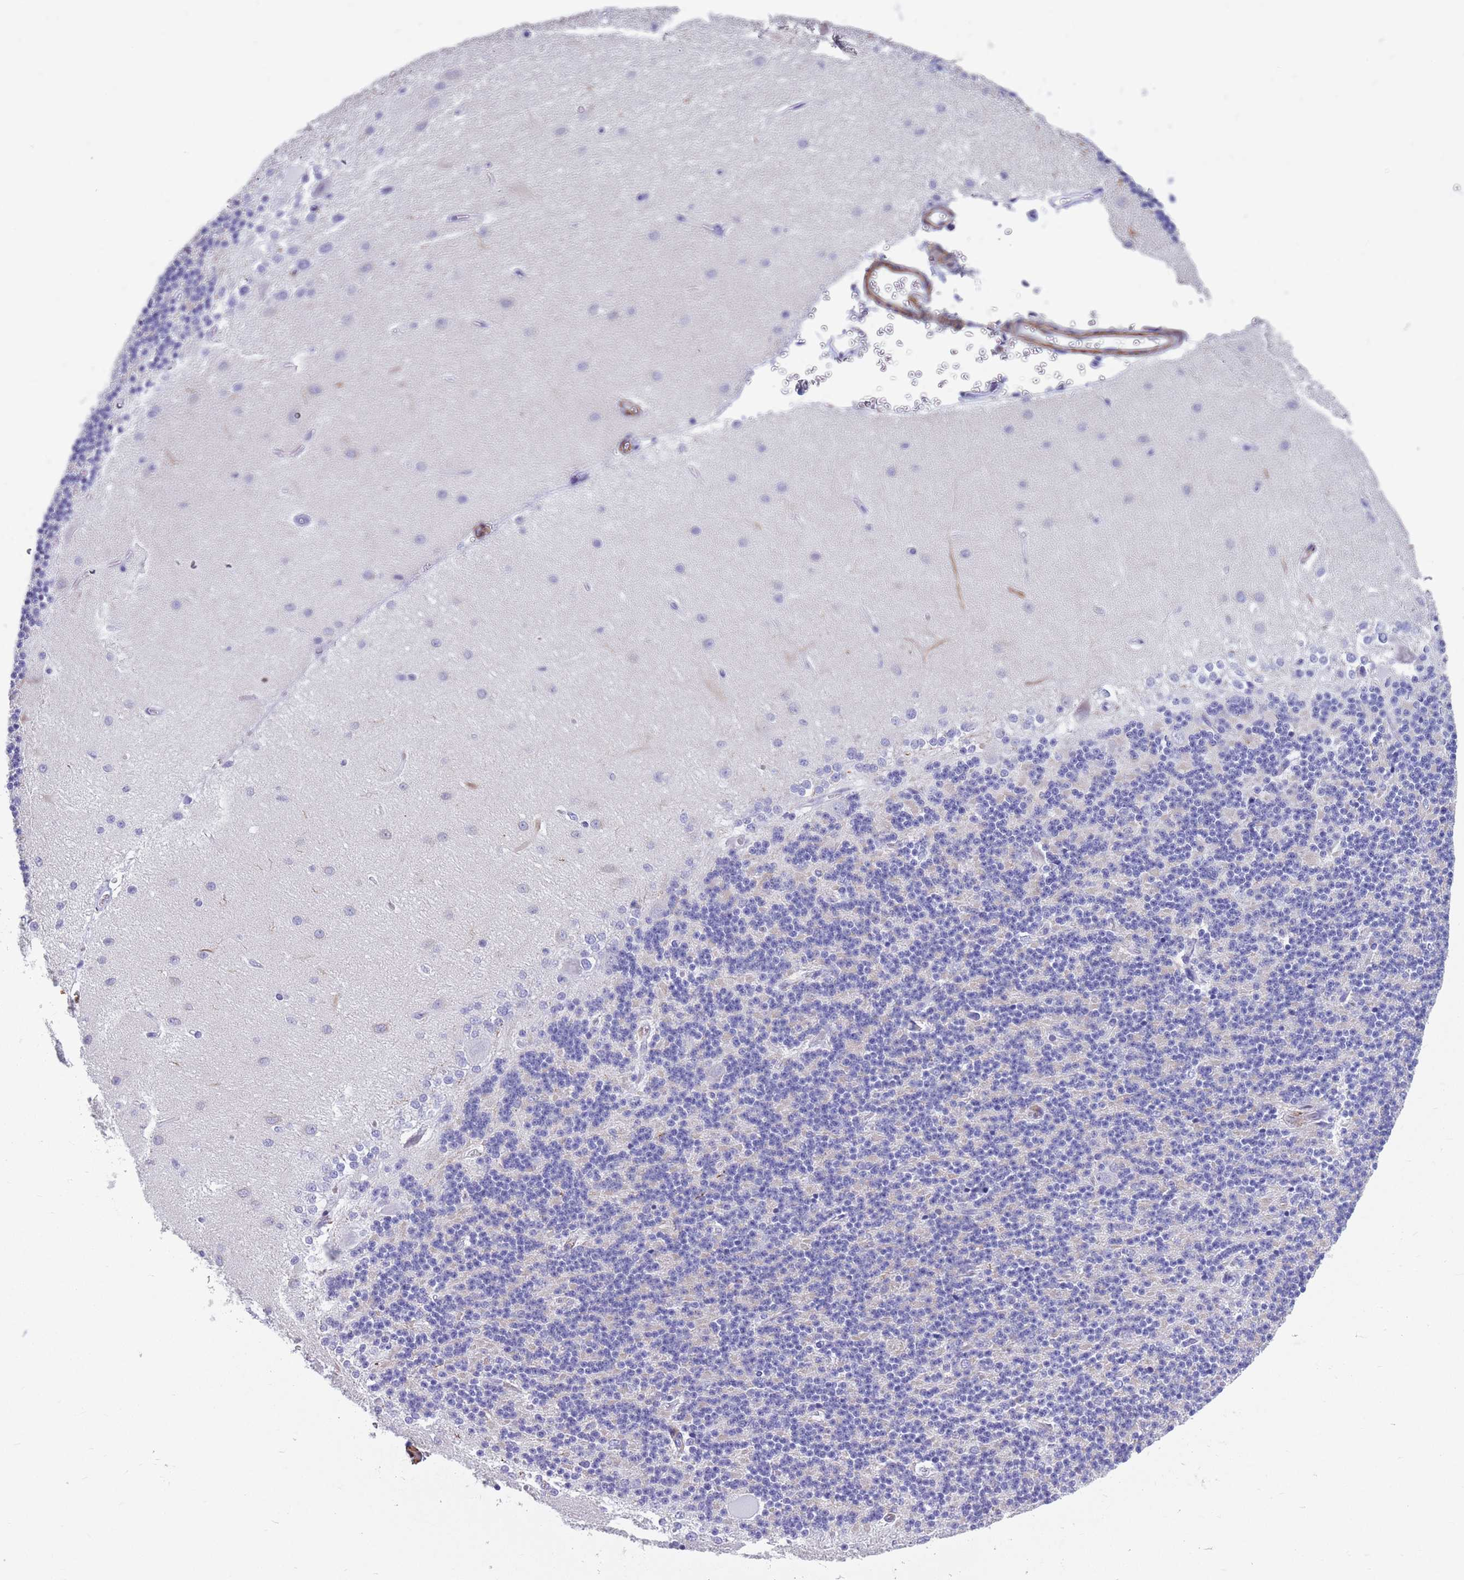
{"staining": {"intensity": "negative", "quantity": "none", "location": "none"}, "tissue": "cerebellum", "cell_type": "Cells in granular layer", "image_type": "normal", "snomed": [{"axis": "morphology", "description": "Normal tissue, NOS"}, {"axis": "topography", "description": "Cerebellum"}], "caption": "This is an immunohistochemistry (IHC) photomicrograph of normal human cerebellum. There is no positivity in cells in granular layer.", "gene": "DPYD", "patient": {"sex": "female", "age": 29}}